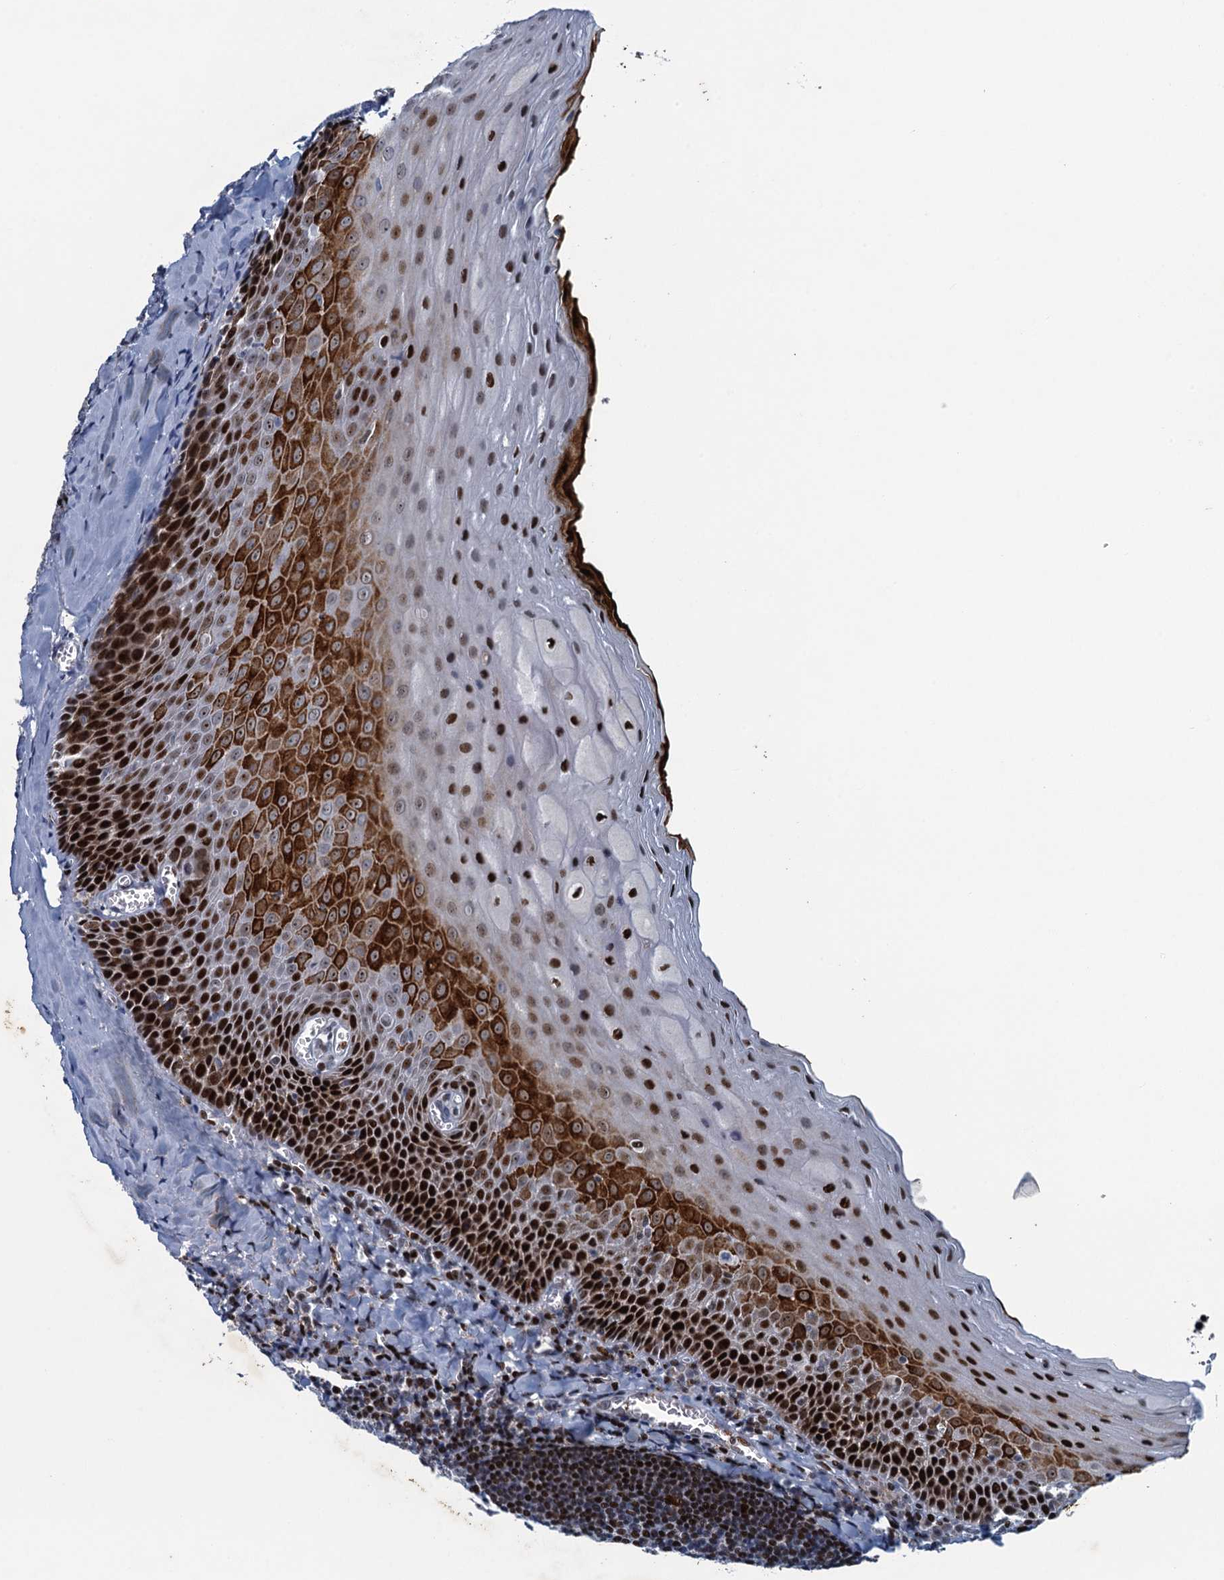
{"staining": {"intensity": "strong", "quantity": "<25%", "location": "nuclear"}, "tissue": "tonsil", "cell_type": "Germinal center cells", "image_type": "normal", "snomed": [{"axis": "morphology", "description": "Normal tissue, NOS"}, {"axis": "topography", "description": "Tonsil"}], "caption": "A photomicrograph of tonsil stained for a protein displays strong nuclear brown staining in germinal center cells. (Brightfield microscopy of DAB IHC at high magnification).", "gene": "ANKRD13D", "patient": {"sex": "male", "age": 27}}